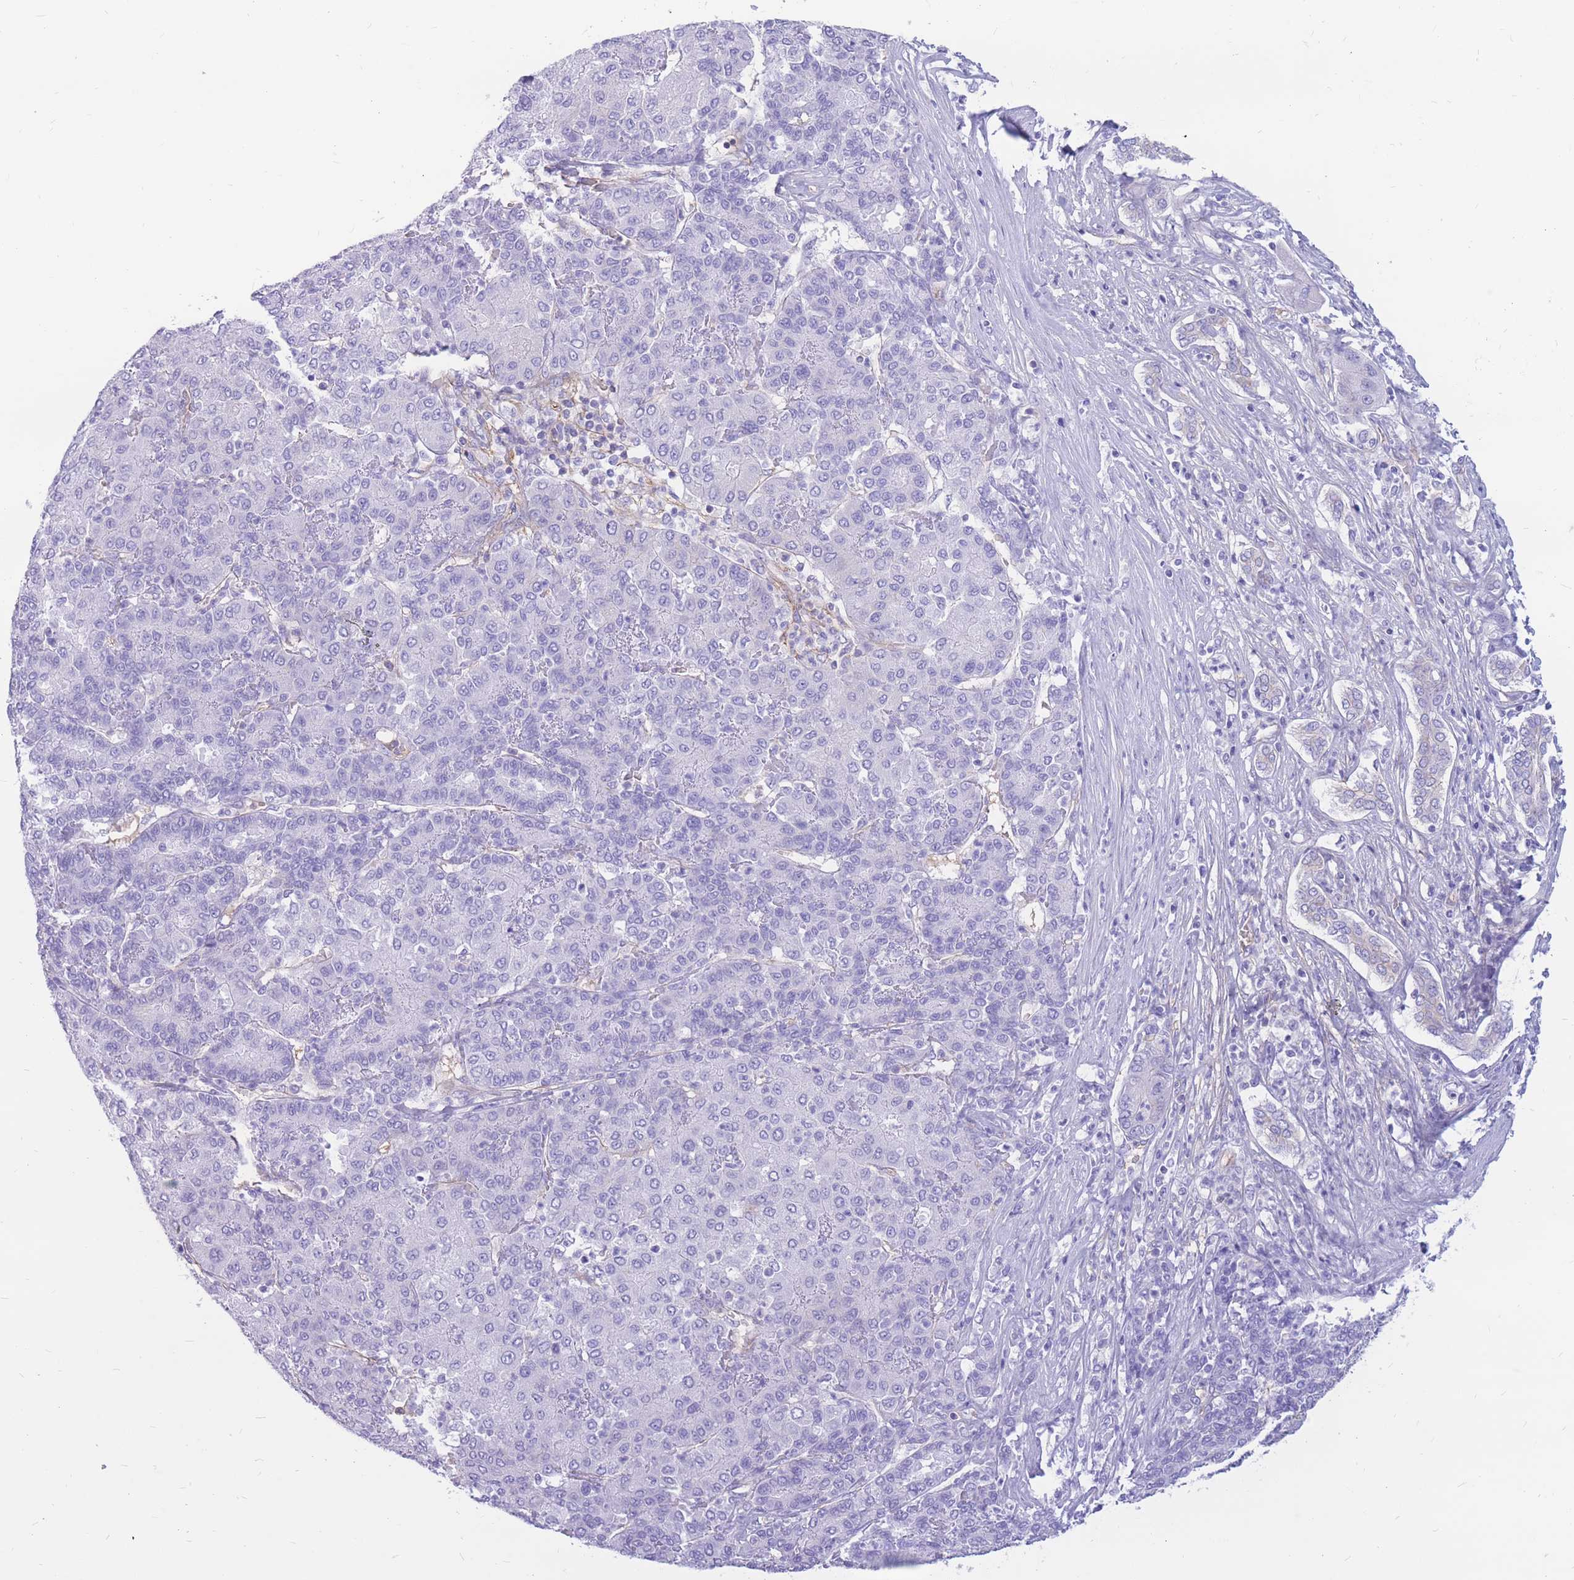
{"staining": {"intensity": "negative", "quantity": "none", "location": "none"}, "tissue": "liver cancer", "cell_type": "Tumor cells", "image_type": "cancer", "snomed": [{"axis": "morphology", "description": "Carcinoma, Hepatocellular, NOS"}, {"axis": "topography", "description": "Liver"}], "caption": "Immunohistochemistry (IHC) image of human hepatocellular carcinoma (liver) stained for a protein (brown), which reveals no expression in tumor cells.", "gene": "ADD2", "patient": {"sex": "male", "age": 65}}